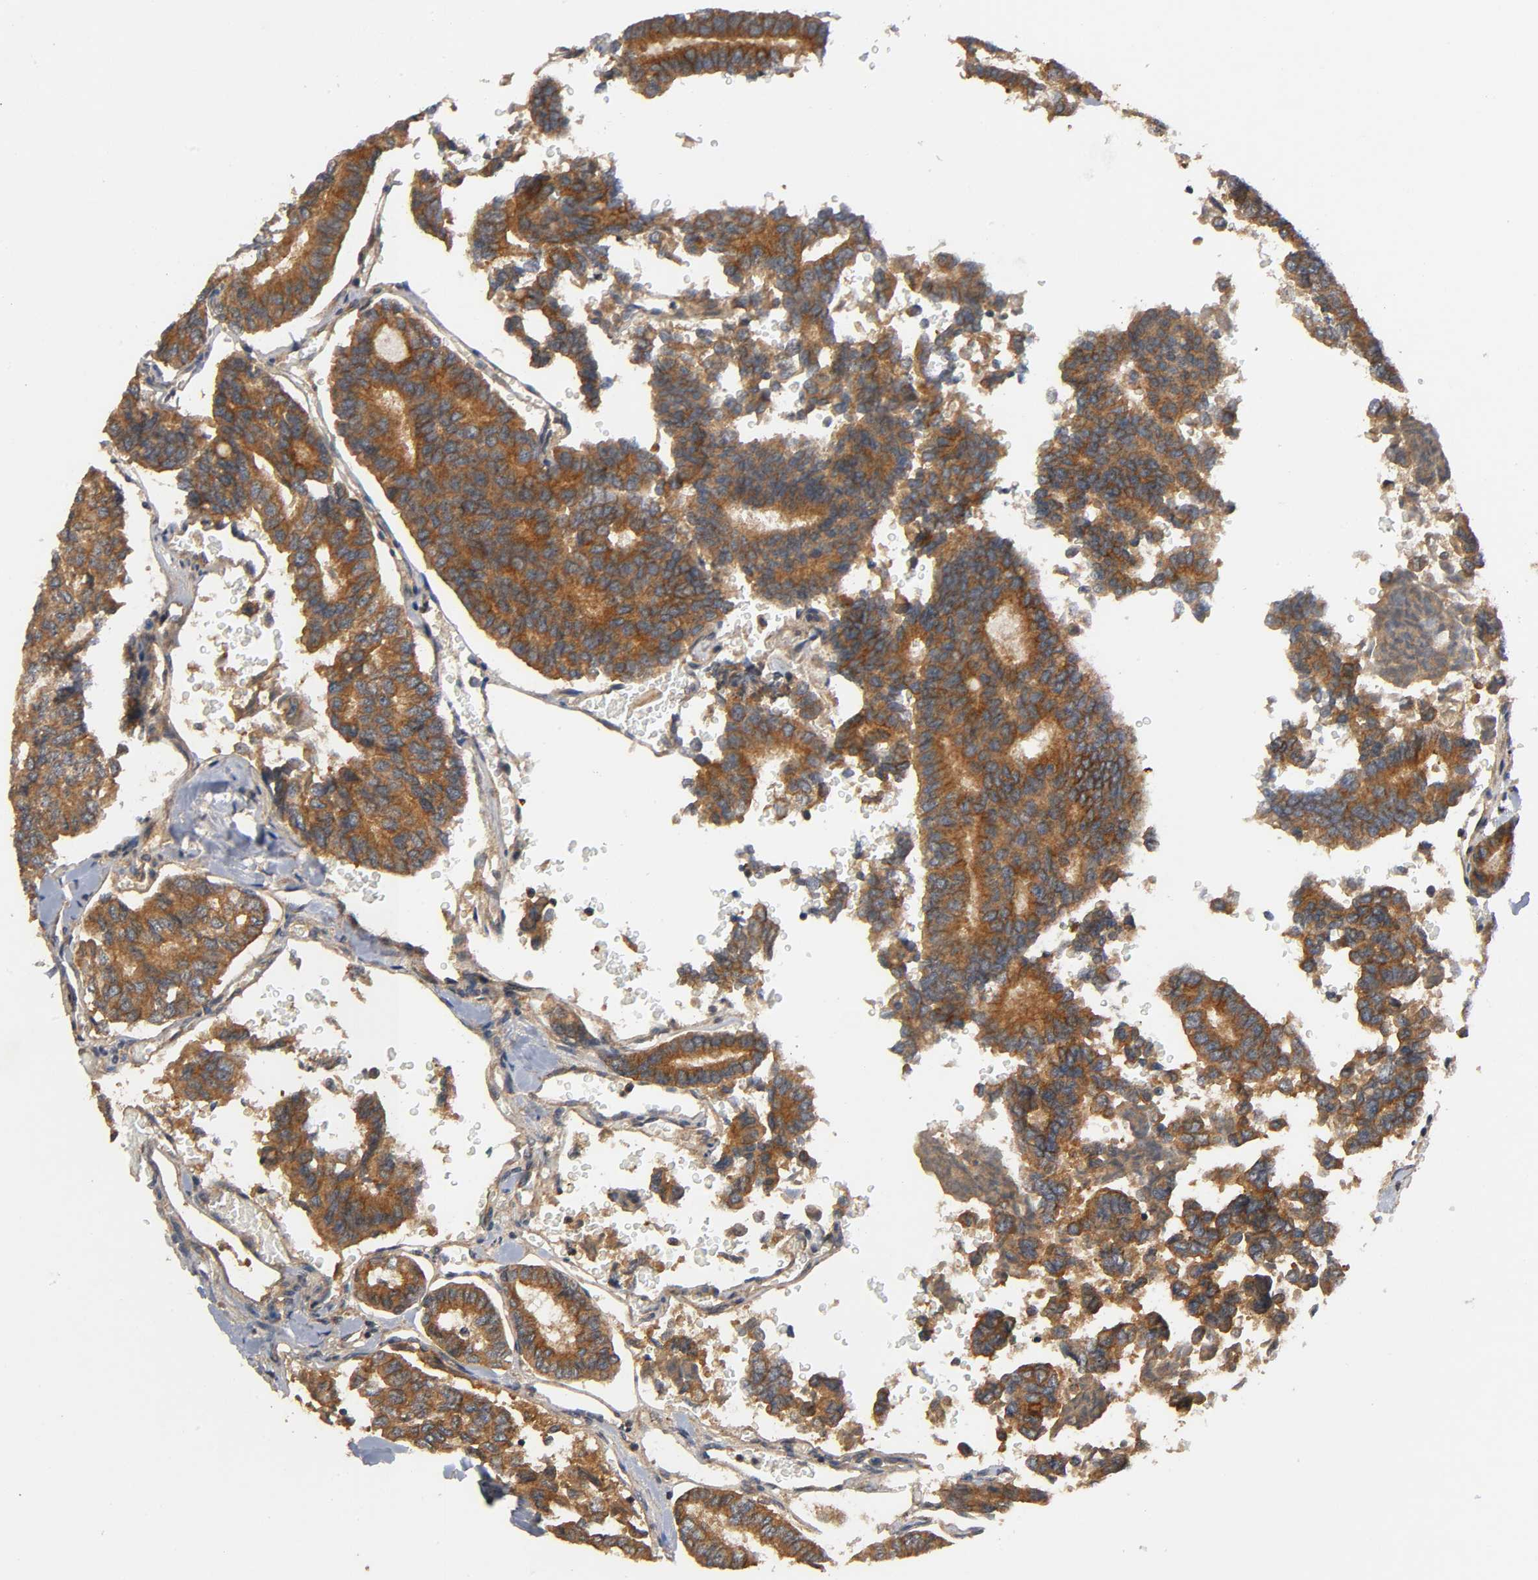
{"staining": {"intensity": "strong", "quantity": ">75%", "location": "cytoplasmic/membranous"}, "tissue": "thyroid cancer", "cell_type": "Tumor cells", "image_type": "cancer", "snomed": [{"axis": "morphology", "description": "Papillary adenocarcinoma, NOS"}, {"axis": "topography", "description": "Thyroid gland"}], "caption": "Immunohistochemical staining of human papillary adenocarcinoma (thyroid) reveals high levels of strong cytoplasmic/membranous staining in approximately >75% of tumor cells.", "gene": "IKBKB", "patient": {"sex": "female", "age": 35}}